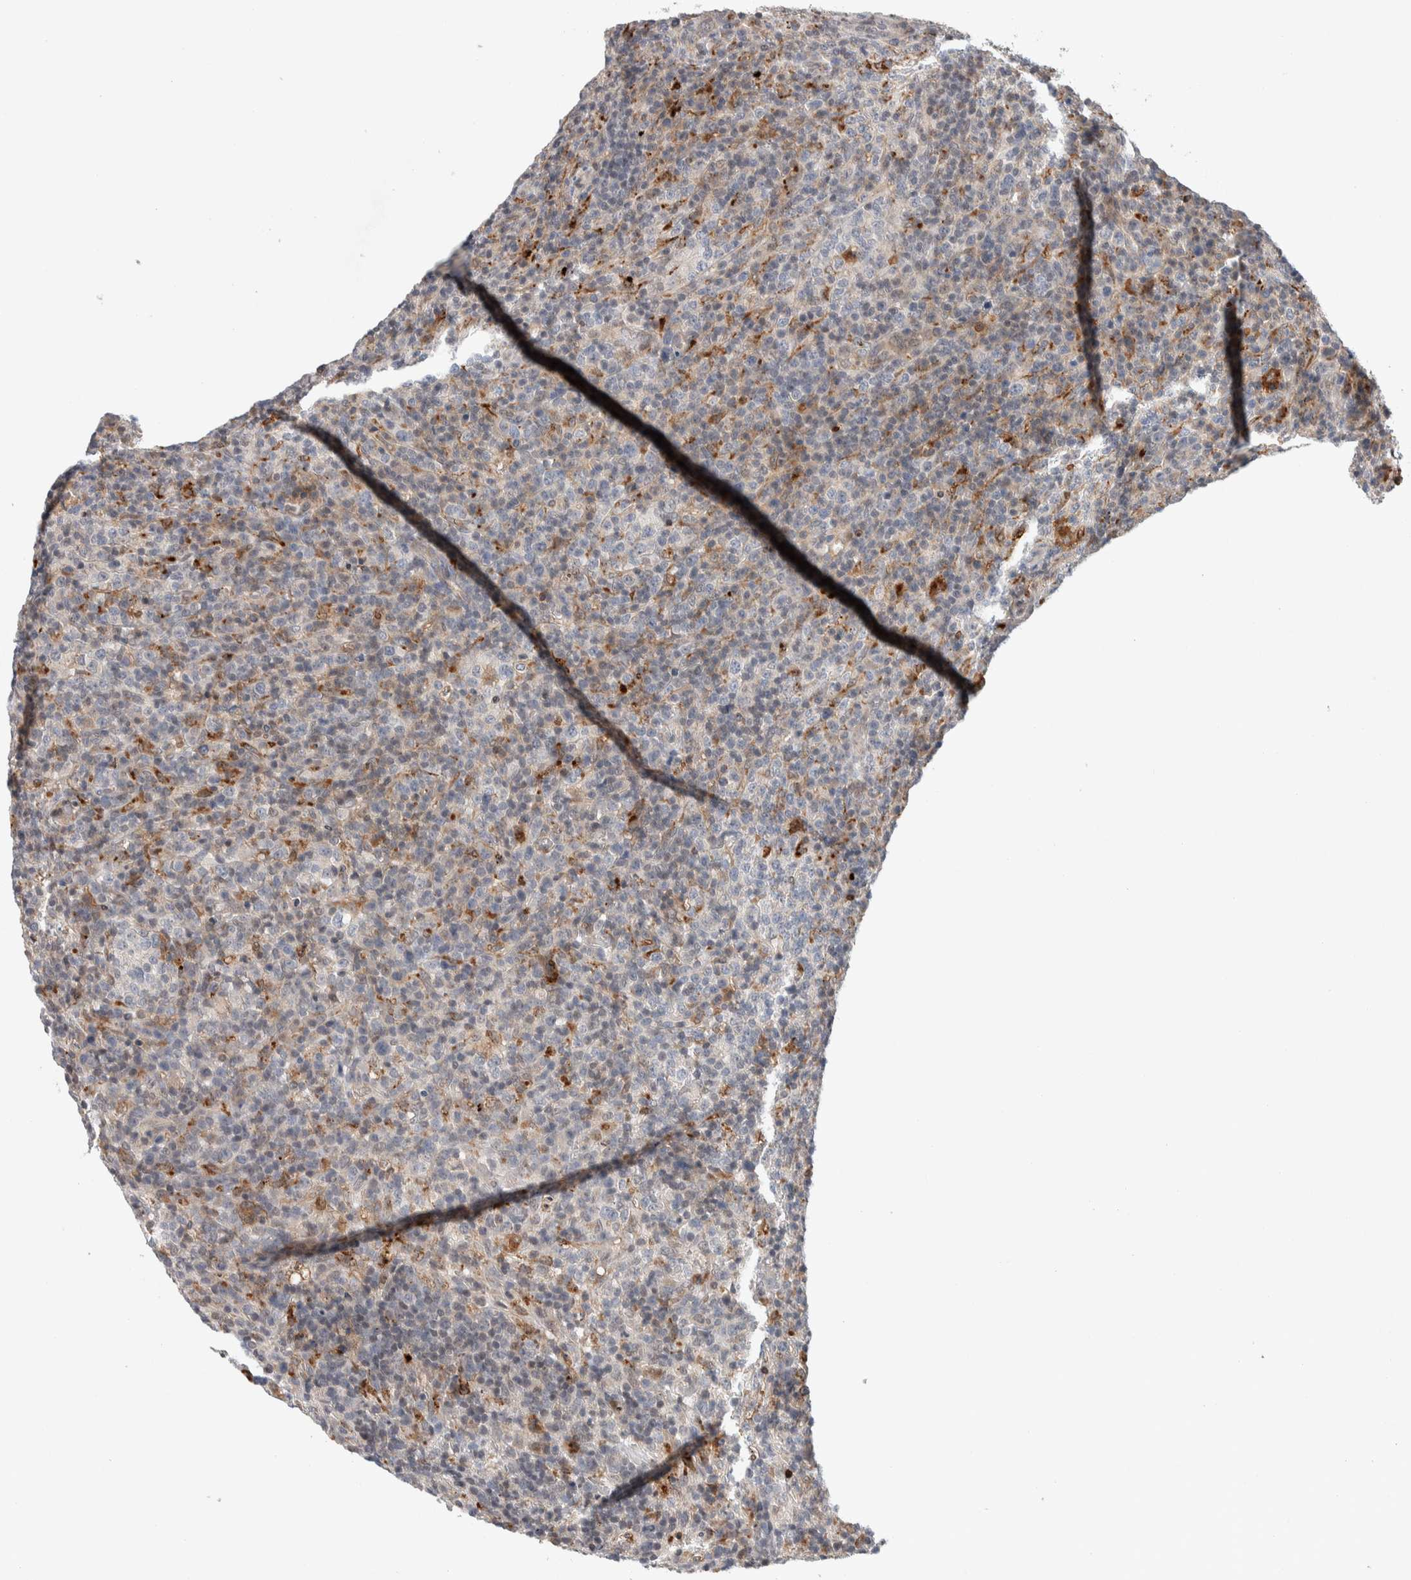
{"staining": {"intensity": "negative", "quantity": "none", "location": "none"}, "tissue": "lymphoma", "cell_type": "Tumor cells", "image_type": "cancer", "snomed": [{"axis": "morphology", "description": "Malignant lymphoma, non-Hodgkin's type, High grade"}, {"axis": "topography", "description": "Lymph node"}], "caption": "DAB (3,3'-diaminobenzidine) immunohistochemical staining of human lymphoma reveals no significant positivity in tumor cells.", "gene": "KCNK1", "patient": {"sex": "female", "age": 76}}